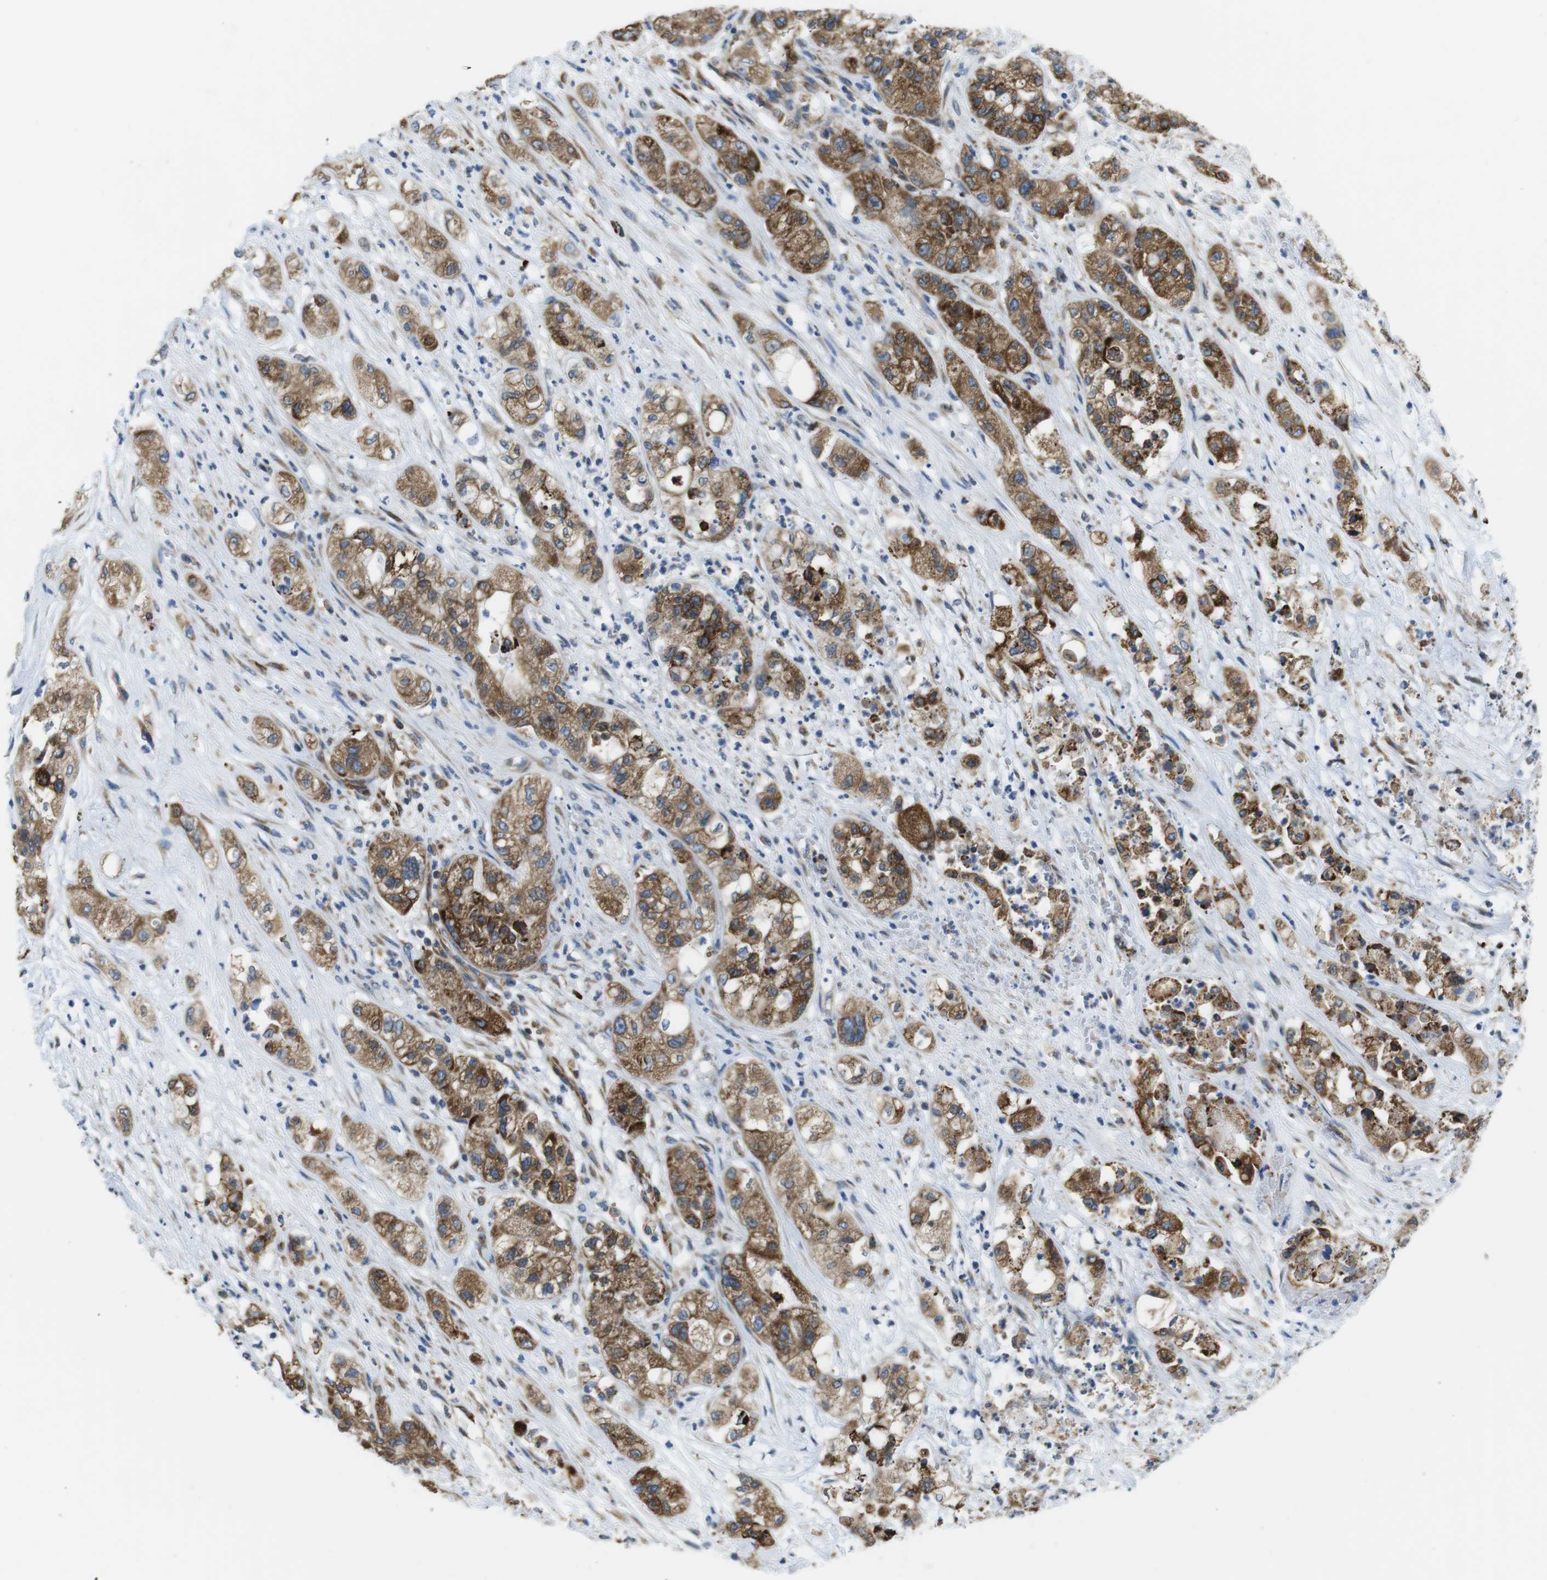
{"staining": {"intensity": "moderate", "quantity": ">75%", "location": "cytoplasmic/membranous"}, "tissue": "pancreatic cancer", "cell_type": "Tumor cells", "image_type": "cancer", "snomed": [{"axis": "morphology", "description": "Adenocarcinoma, NOS"}, {"axis": "topography", "description": "Pancreas"}], "caption": "An image of human adenocarcinoma (pancreatic) stained for a protein displays moderate cytoplasmic/membranous brown staining in tumor cells.", "gene": "UGGT1", "patient": {"sex": "female", "age": 78}}